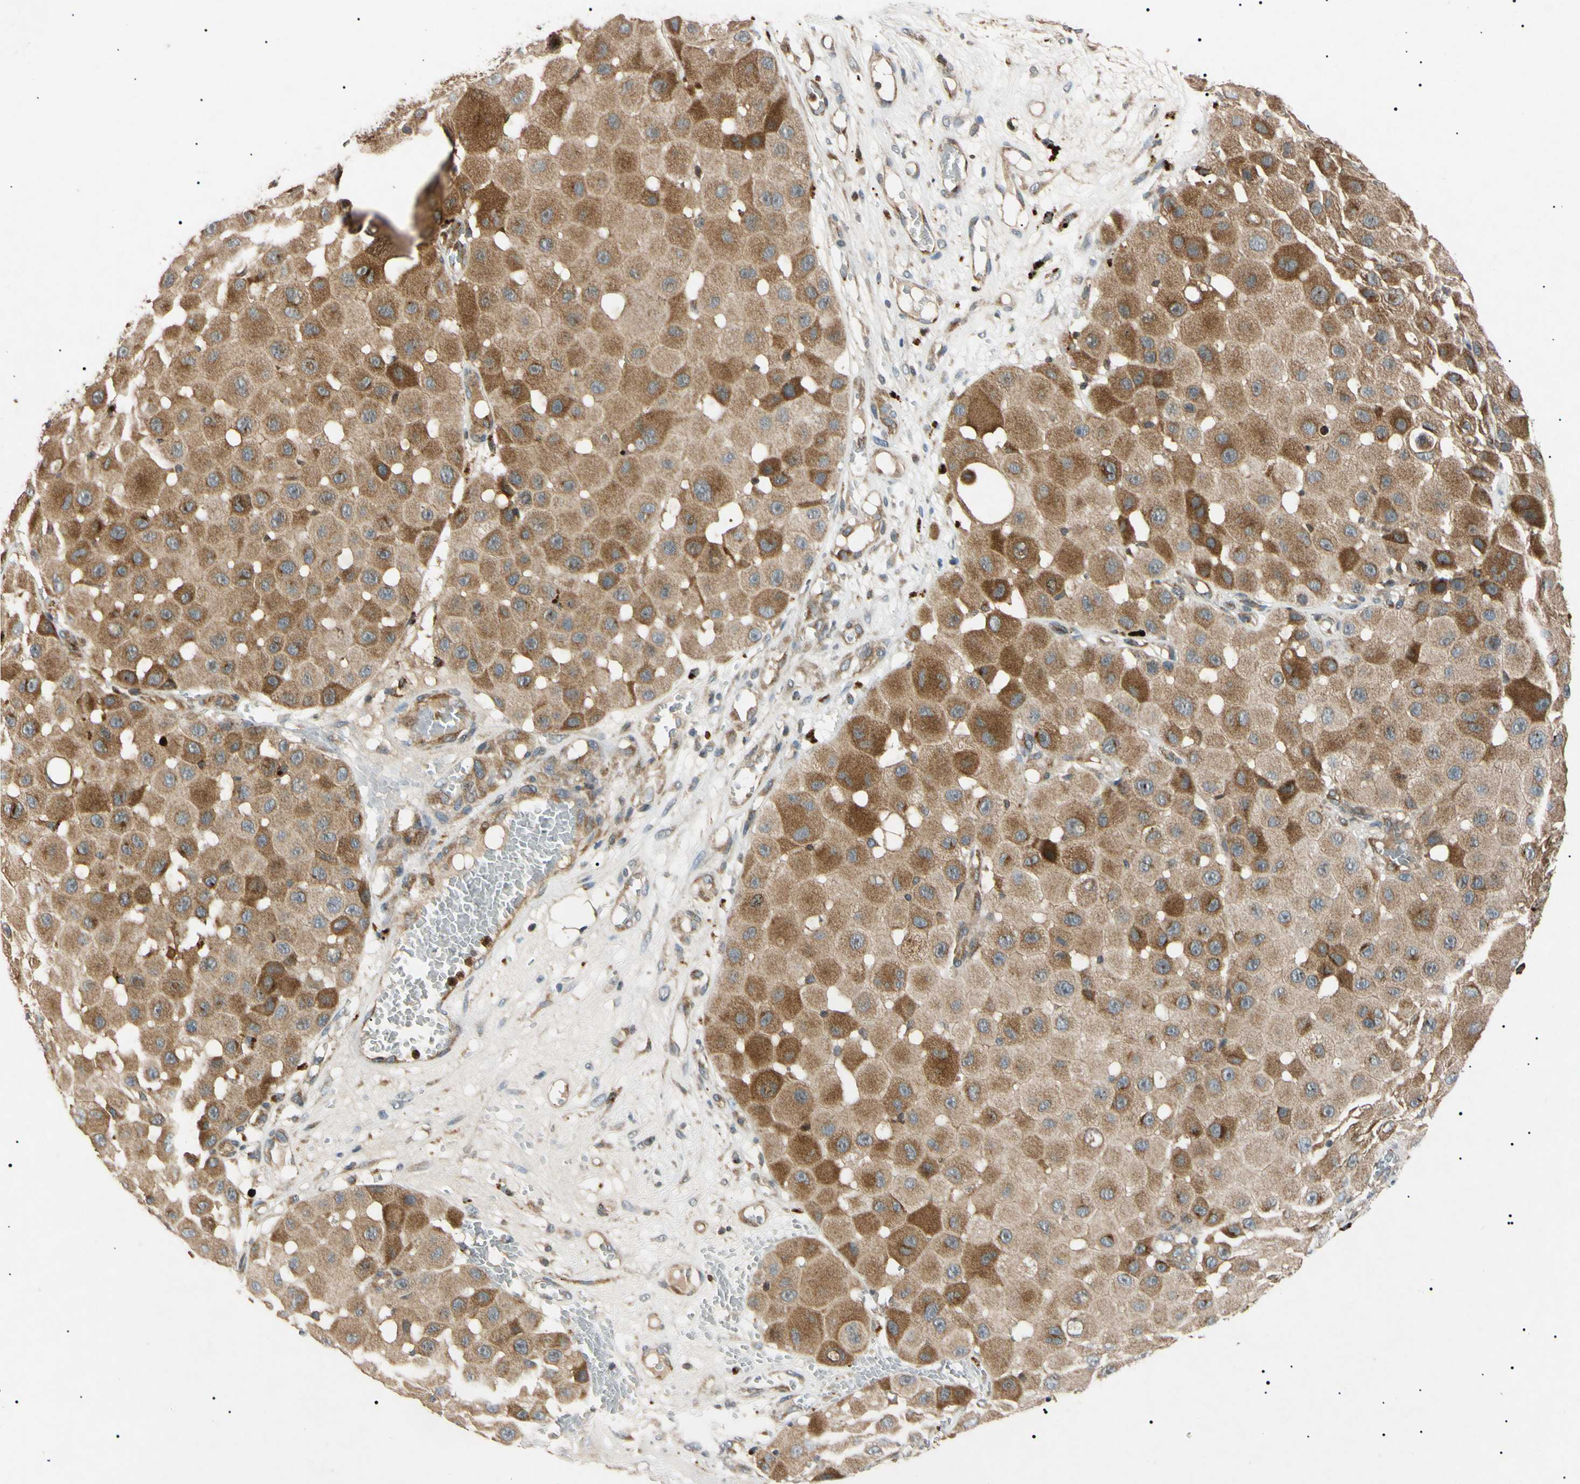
{"staining": {"intensity": "moderate", "quantity": "25%-75%", "location": "cytoplasmic/membranous"}, "tissue": "melanoma", "cell_type": "Tumor cells", "image_type": "cancer", "snomed": [{"axis": "morphology", "description": "Malignant melanoma, NOS"}, {"axis": "topography", "description": "Skin"}], "caption": "Malignant melanoma stained for a protein (brown) reveals moderate cytoplasmic/membranous positive expression in approximately 25%-75% of tumor cells.", "gene": "TUBB4A", "patient": {"sex": "female", "age": 81}}